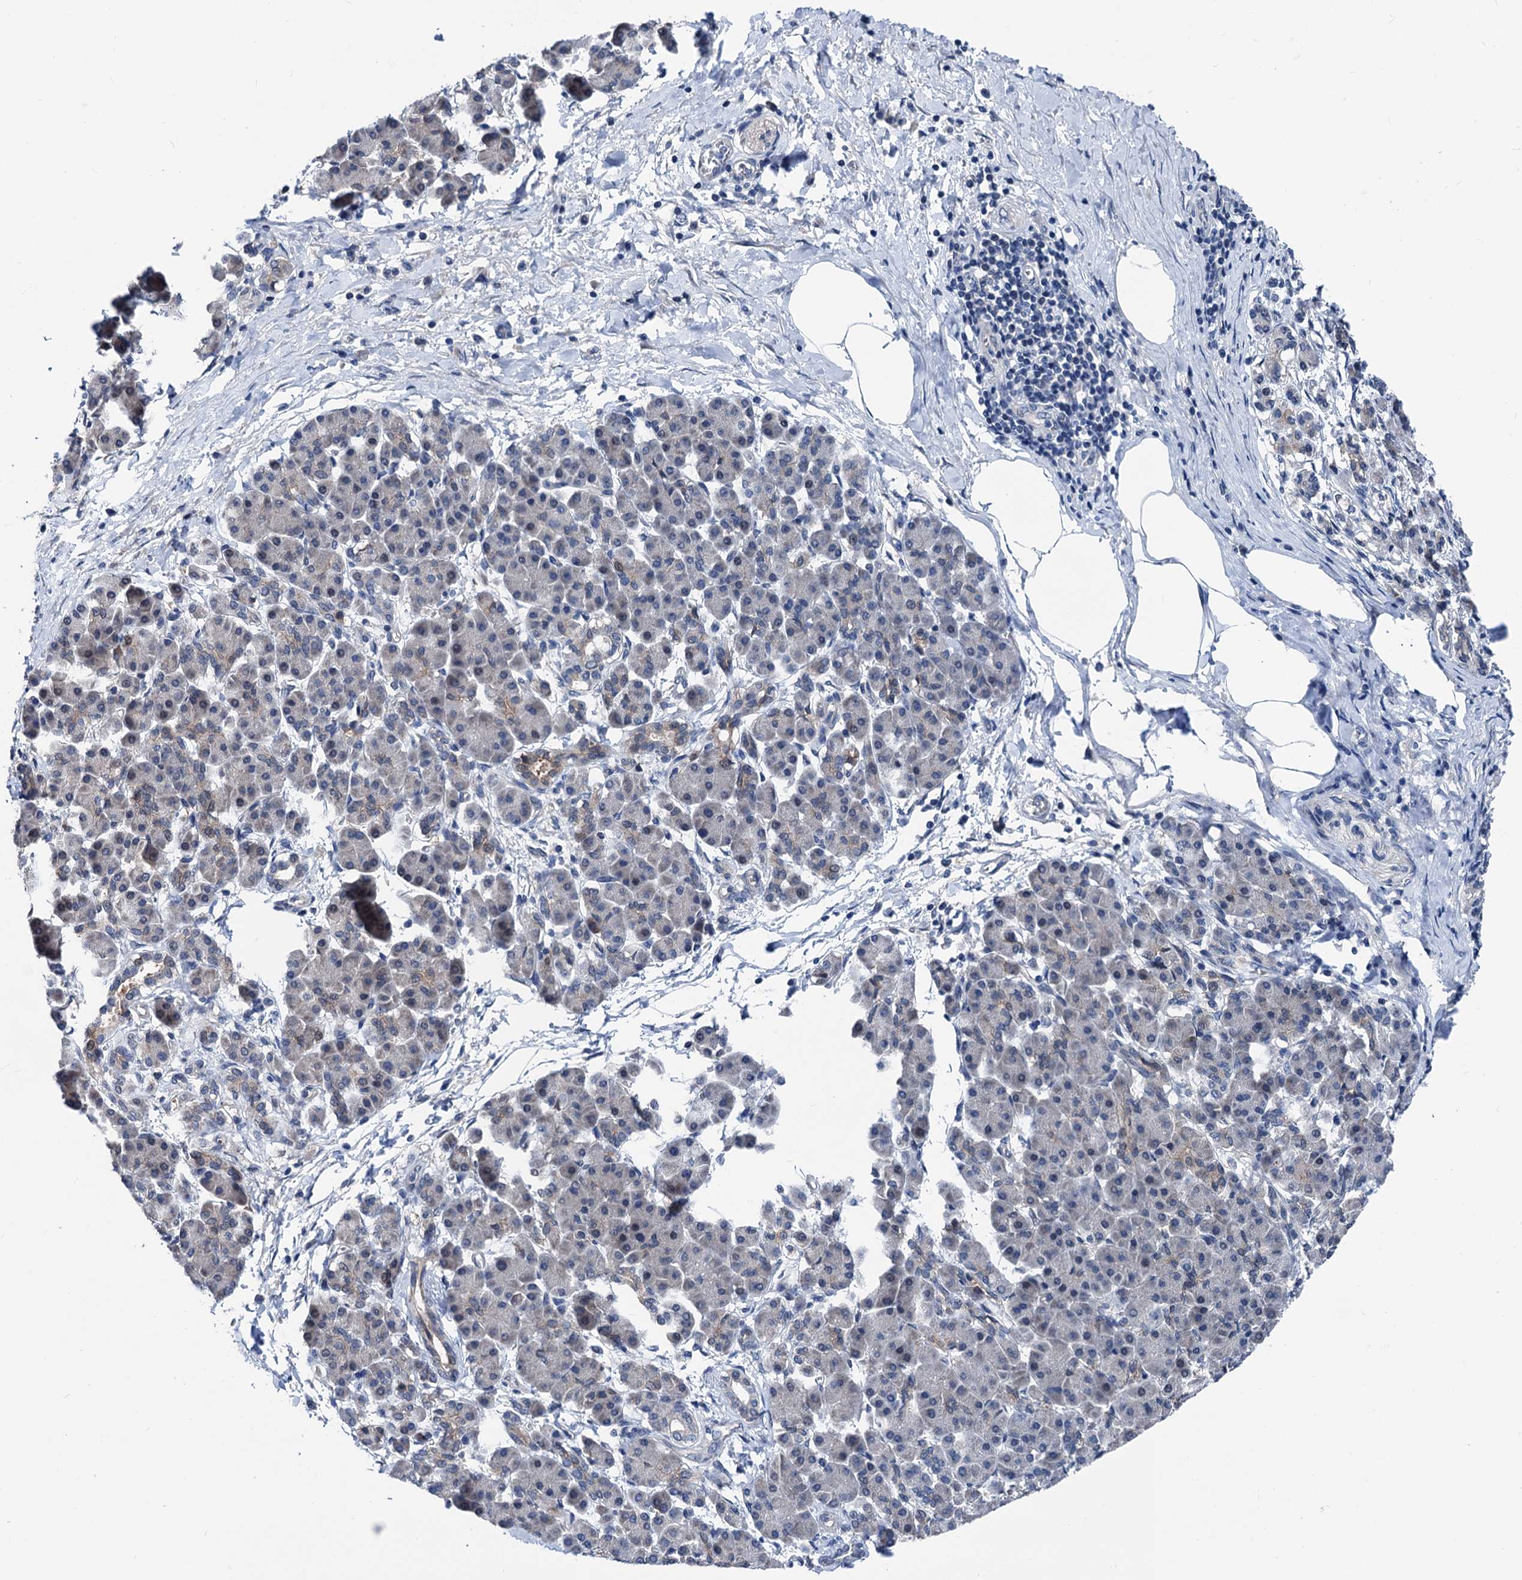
{"staining": {"intensity": "weak", "quantity": "<25%", "location": "cytoplasmic/membranous"}, "tissue": "pancreatic cancer", "cell_type": "Tumor cells", "image_type": "cancer", "snomed": [{"axis": "morphology", "description": "Adenocarcinoma, NOS"}, {"axis": "topography", "description": "Pancreas"}], "caption": "High power microscopy photomicrograph of an IHC micrograph of pancreatic cancer, revealing no significant staining in tumor cells.", "gene": "GLO1", "patient": {"sex": "female", "age": 55}}